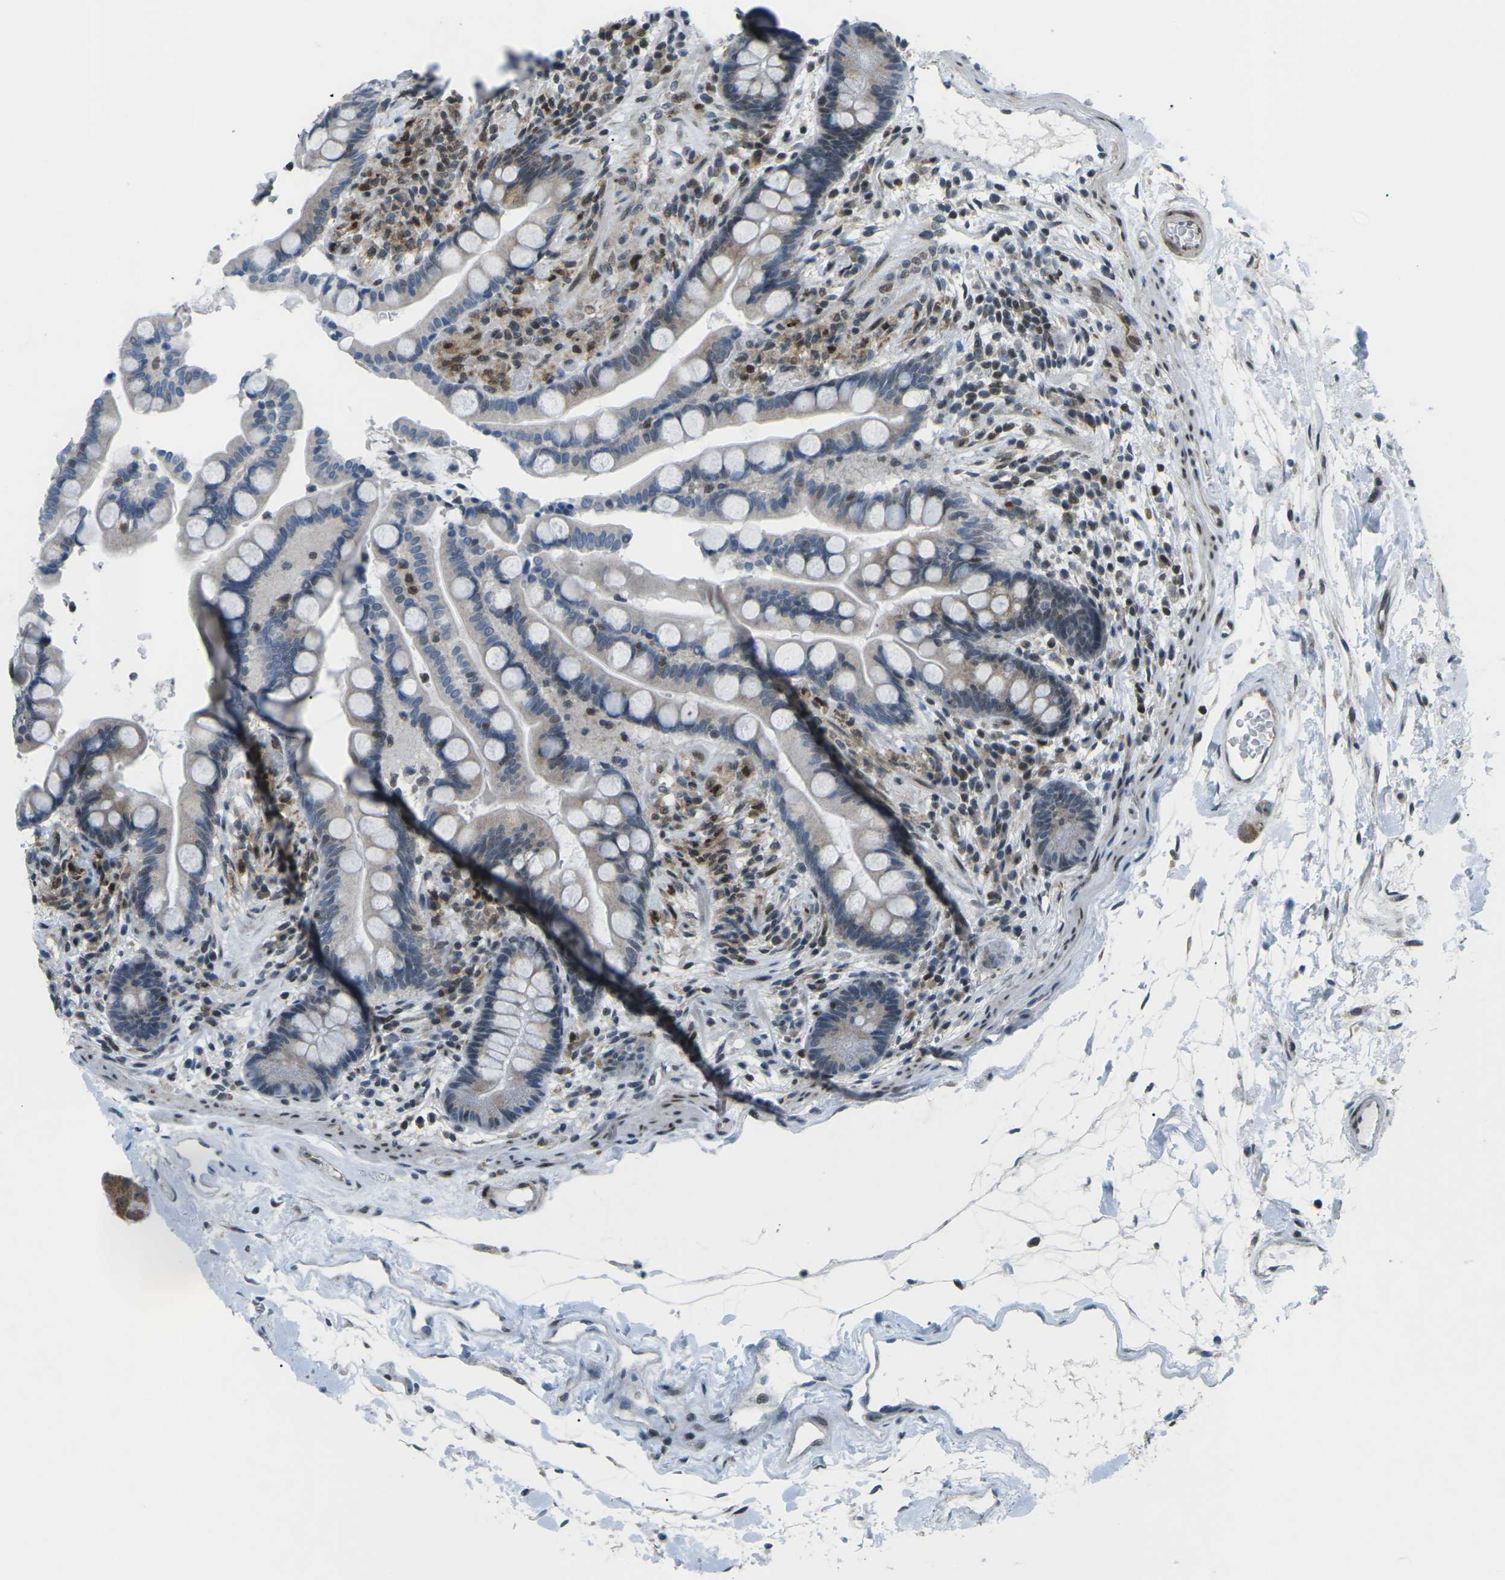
{"staining": {"intensity": "moderate", "quantity": ">75%", "location": "cytoplasmic/membranous"}, "tissue": "colon", "cell_type": "Endothelial cells", "image_type": "normal", "snomed": [{"axis": "morphology", "description": "Normal tissue, NOS"}, {"axis": "topography", "description": "Colon"}], "caption": "Immunohistochemical staining of benign human colon displays medium levels of moderate cytoplasmic/membranous staining in approximately >75% of endothelial cells.", "gene": "MBNL1", "patient": {"sex": "male", "age": 73}}